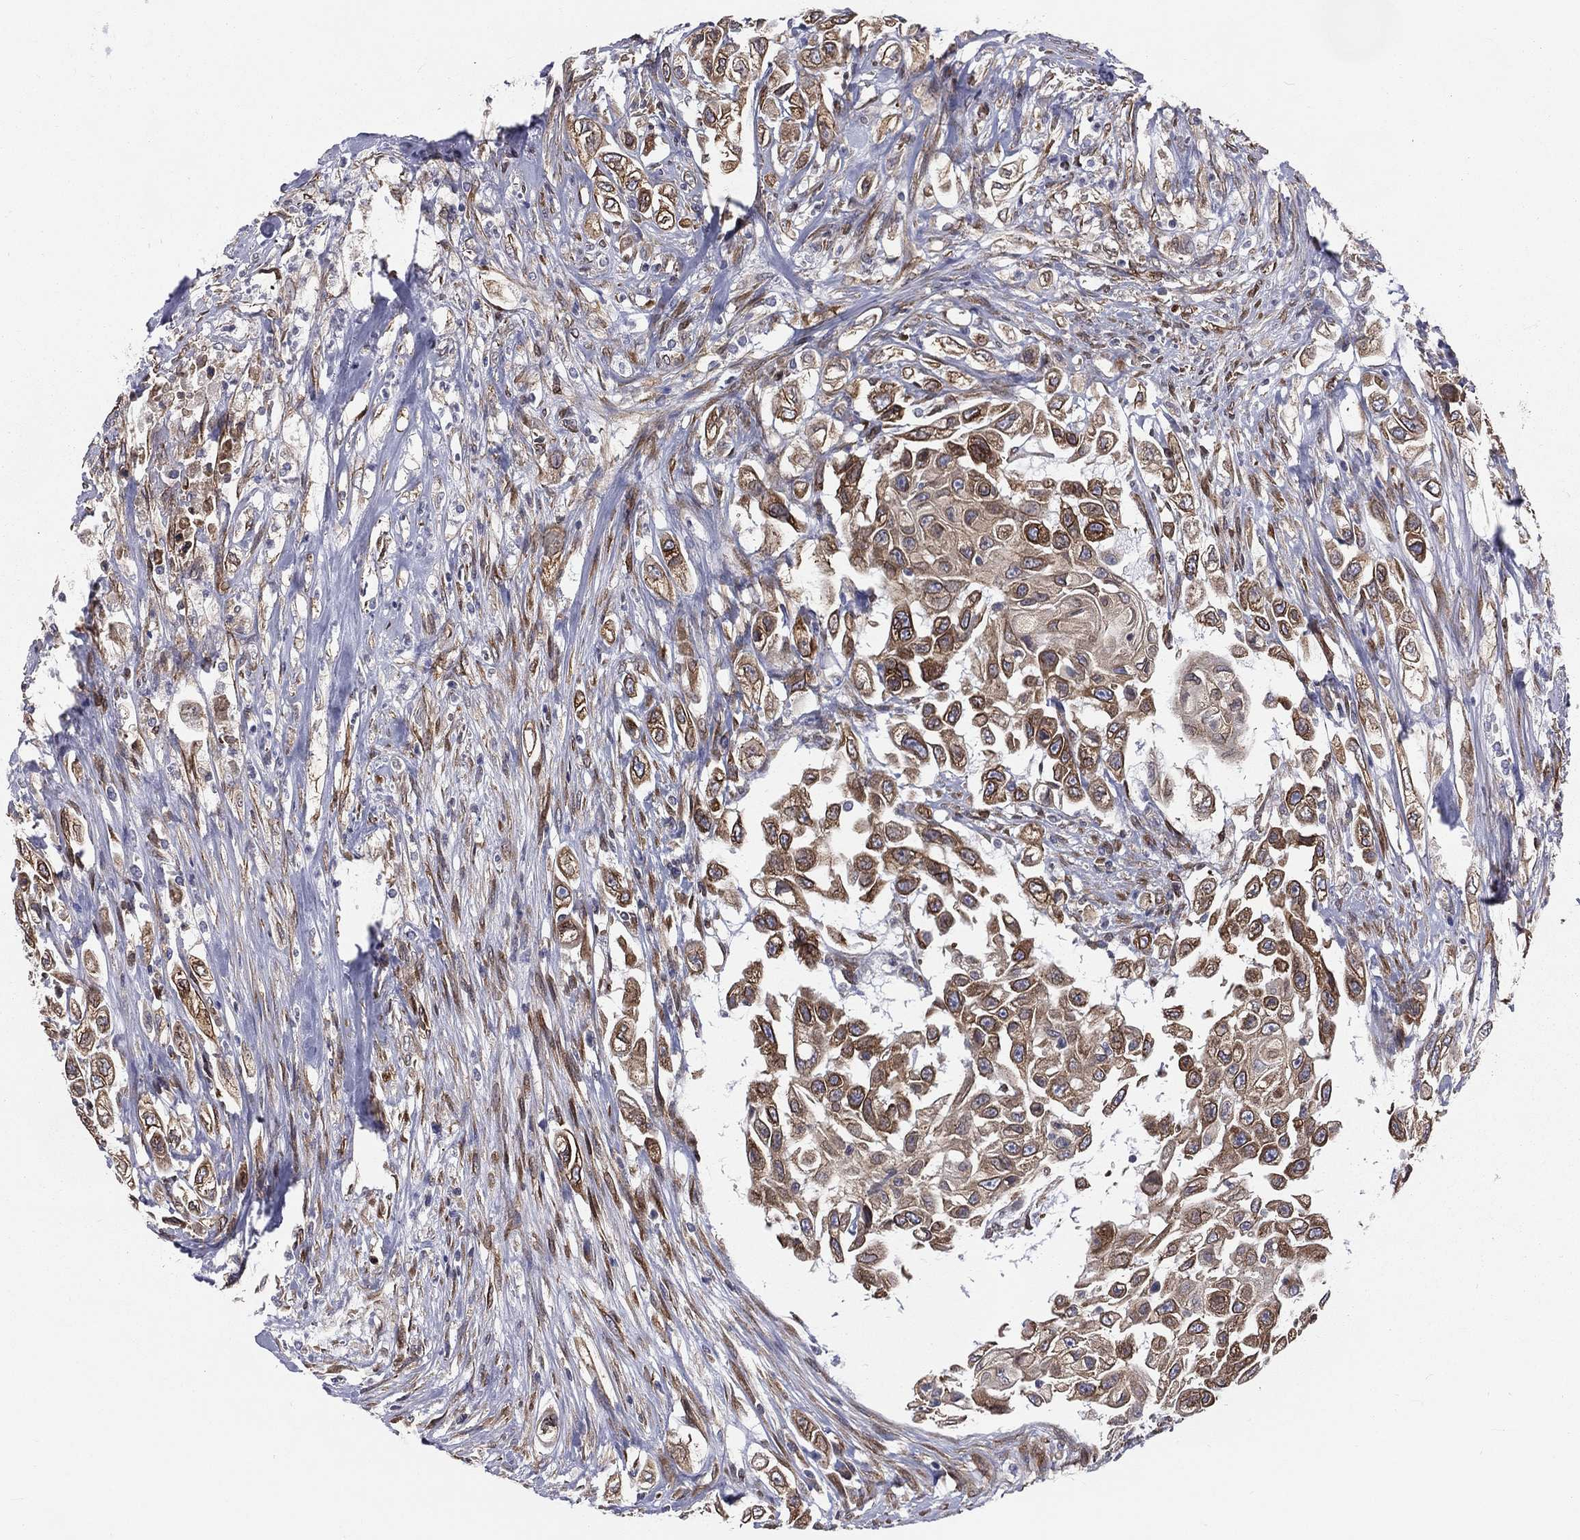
{"staining": {"intensity": "strong", "quantity": "<25%", "location": "cytoplasmic/membranous"}, "tissue": "urothelial cancer", "cell_type": "Tumor cells", "image_type": "cancer", "snomed": [{"axis": "morphology", "description": "Urothelial carcinoma, High grade"}, {"axis": "topography", "description": "Urinary bladder"}], "caption": "High-power microscopy captured an IHC image of urothelial cancer, revealing strong cytoplasmic/membranous expression in about <25% of tumor cells.", "gene": "PGRMC1", "patient": {"sex": "female", "age": 56}}